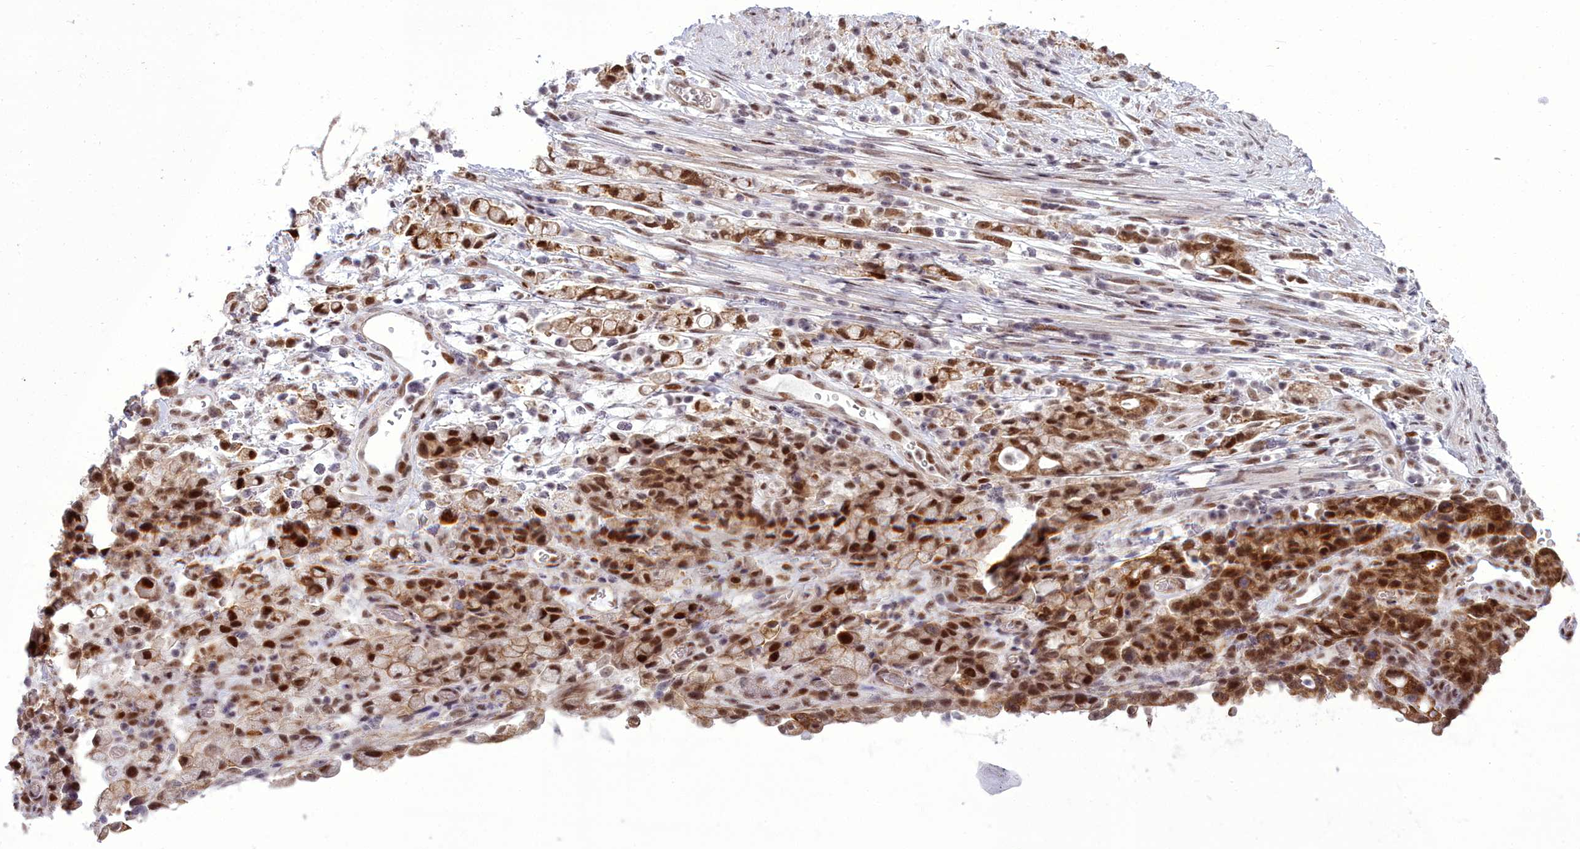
{"staining": {"intensity": "strong", "quantity": "25%-75%", "location": "cytoplasmic/membranous,nuclear"}, "tissue": "stomach cancer", "cell_type": "Tumor cells", "image_type": "cancer", "snomed": [{"axis": "morphology", "description": "Adenocarcinoma, NOS"}, {"axis": "topography", "description": "Stomach"}], "caption": "A histopathology image of human adenocarcinoma (stomach) stained for a protein shows strong cytoplasmic/membranous and nuclear brown staining in tumor cells. (brown staining indicates protein expression, while blue staining denotes nuclei).", "gene": "CEACAM19", "patient": {"sex": "female", "age": 60}}